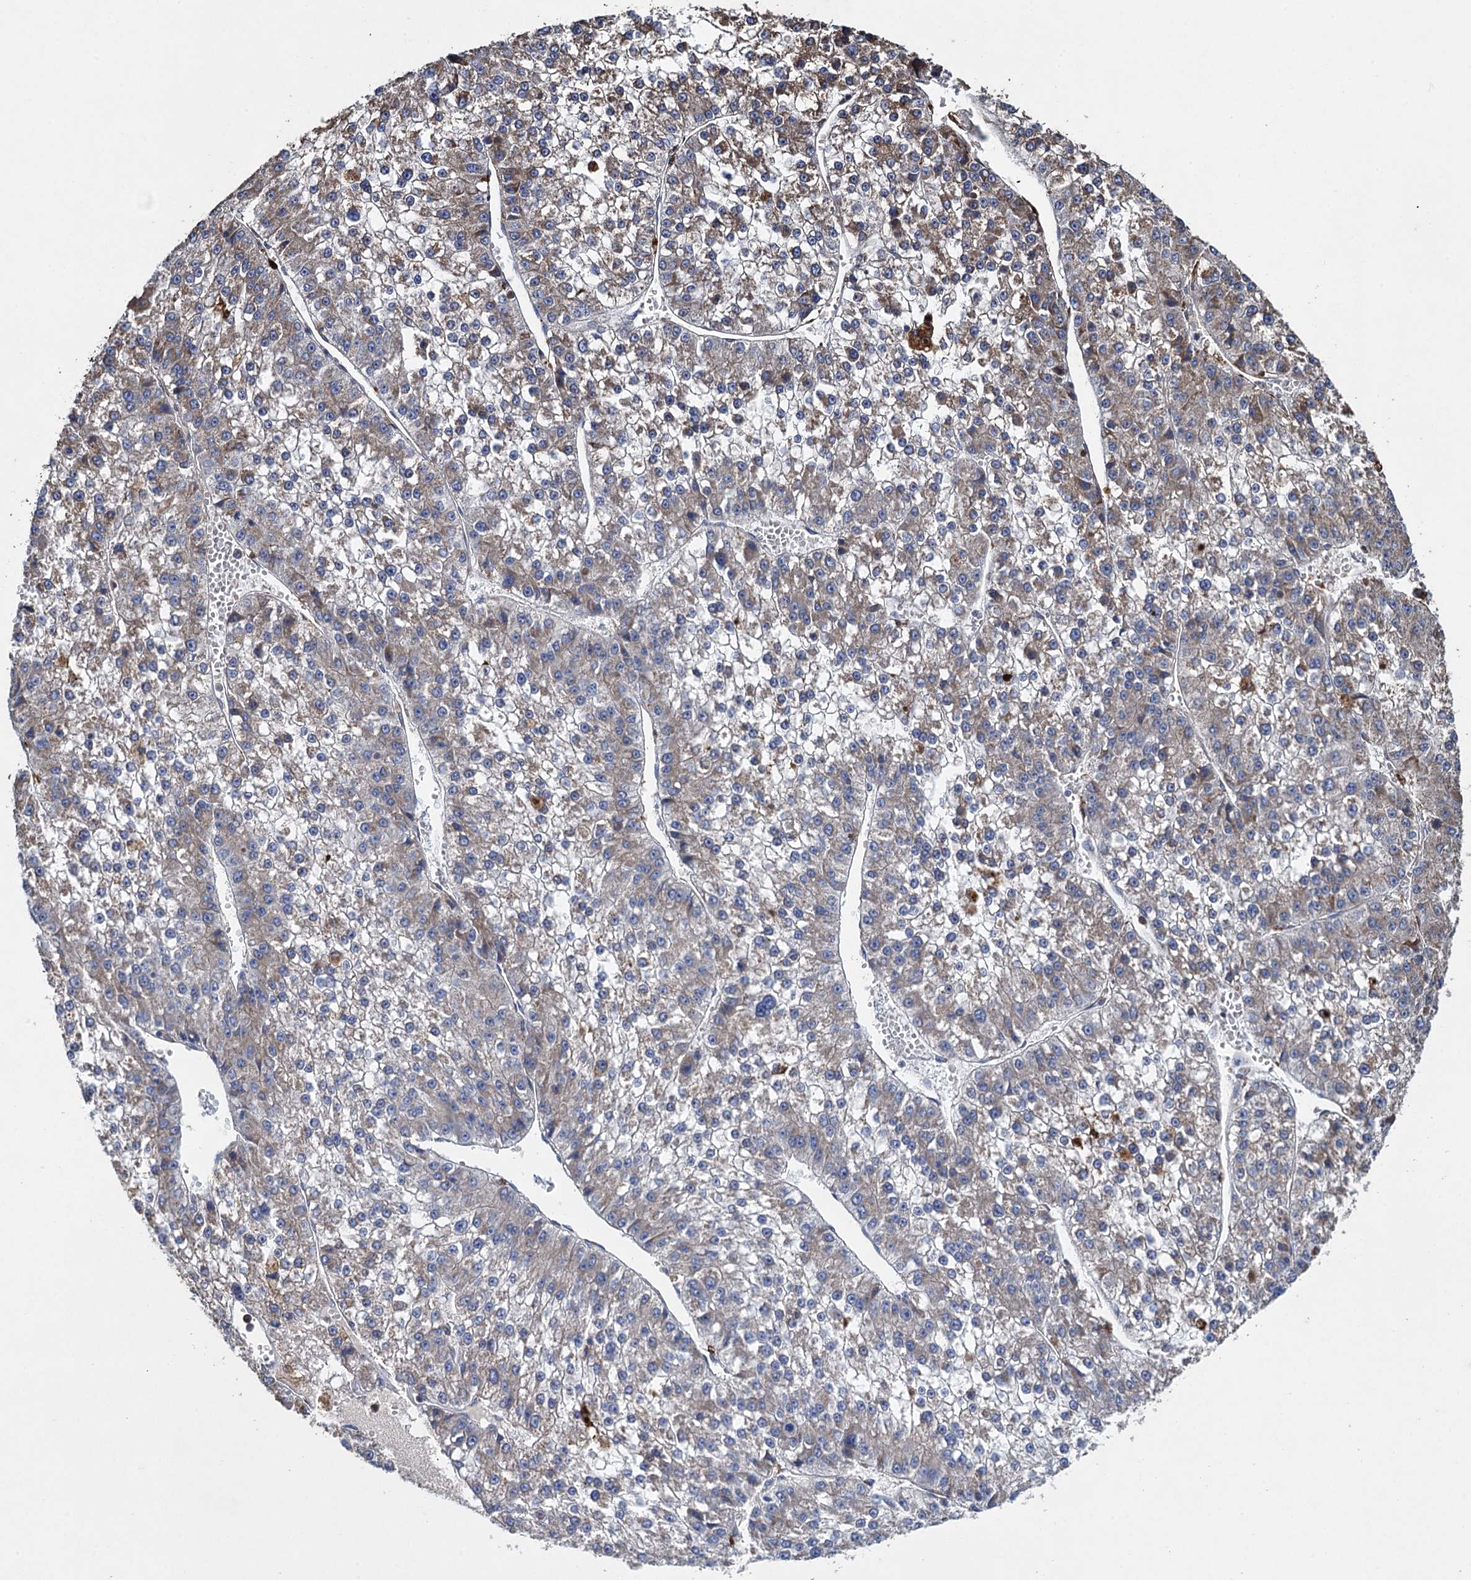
{"staining": {"intensity": "weak", "quantity": "<25%", "location": "cytoplasmic/membranous"}, "tissue": "liver cancer", "cell_type": "Tumor cells", "image_type": "cancer", "snomed": [{"axis": "morphology", "description": "Carcinoma, Hepatocellular, NOS"}, {"axis": "topography", "description": "Liver"}], "caption": "Immunohistochemistry image of neoplastic tissue: liver cancer (hepatocellular carcinoma) stained with DAB (3,3'-diaminobenzidine) demonstrates no significant protein positivity in tumor cells.", "gene": "TXNDC11", "patient": {"sex": "female", "age": 73}}